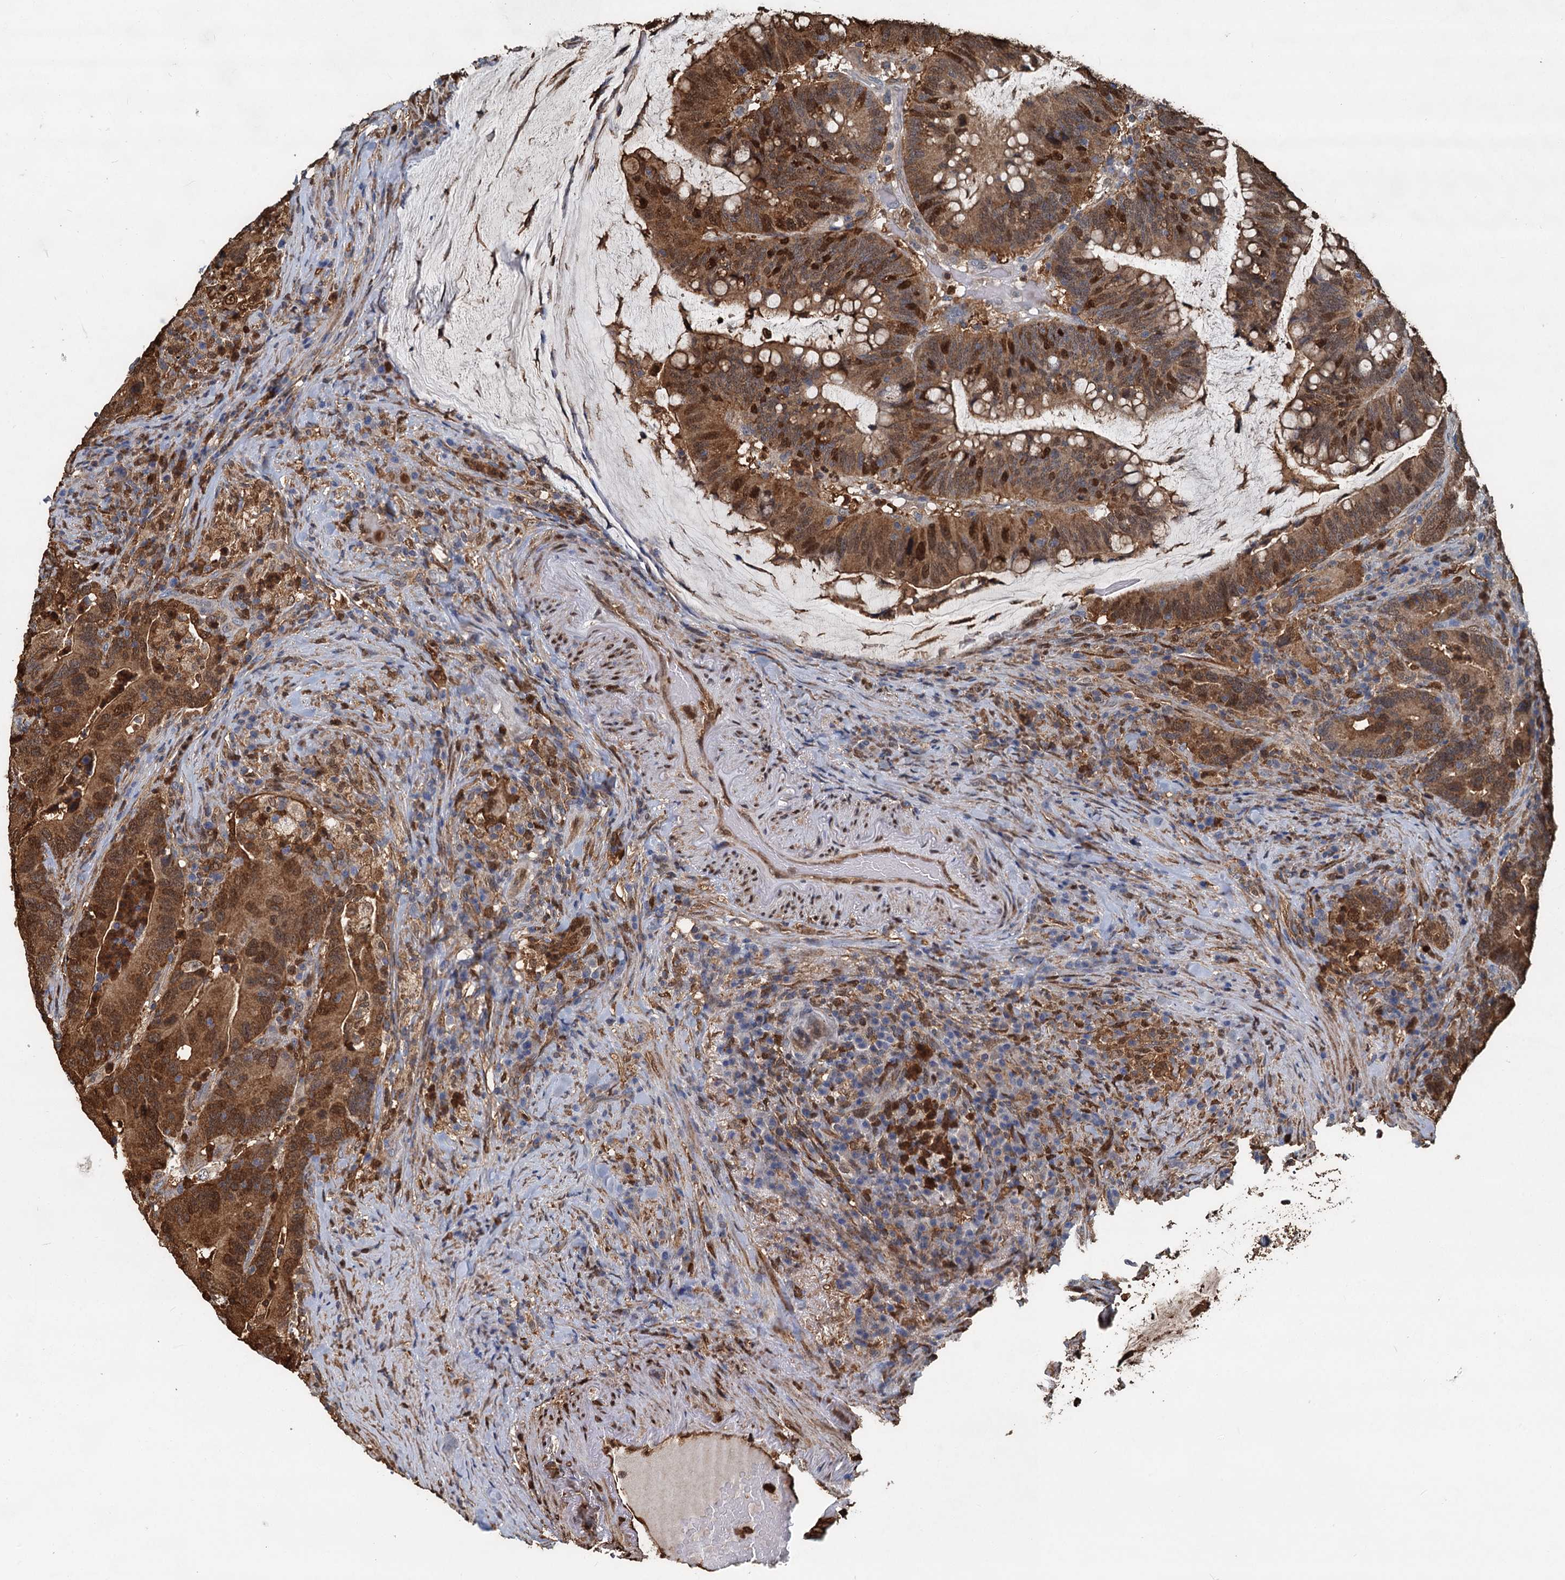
{"staining": {"intensity": "moderate", "quantity": ">75%", "location": "cytoplasmic/membranous,nuclear"}, "tissue": "colorectal cancer", "cell_type": "Tumor cells", "image_type": "cancer", "snomed": [{"axis": "morphology", "description": "Adenocarcinoma, NOS"}, {"axis": "topography", "description": "Colon"}], "caption": "Protein analysis of colorectal cancer (adenocarcinoma) tissue exhibits moderate cytoplasmic/membranous and nuclear expression in about >75% of tumor cells.", "gene": "S100A6", "patient": {"sex": "female", "age": 66}}